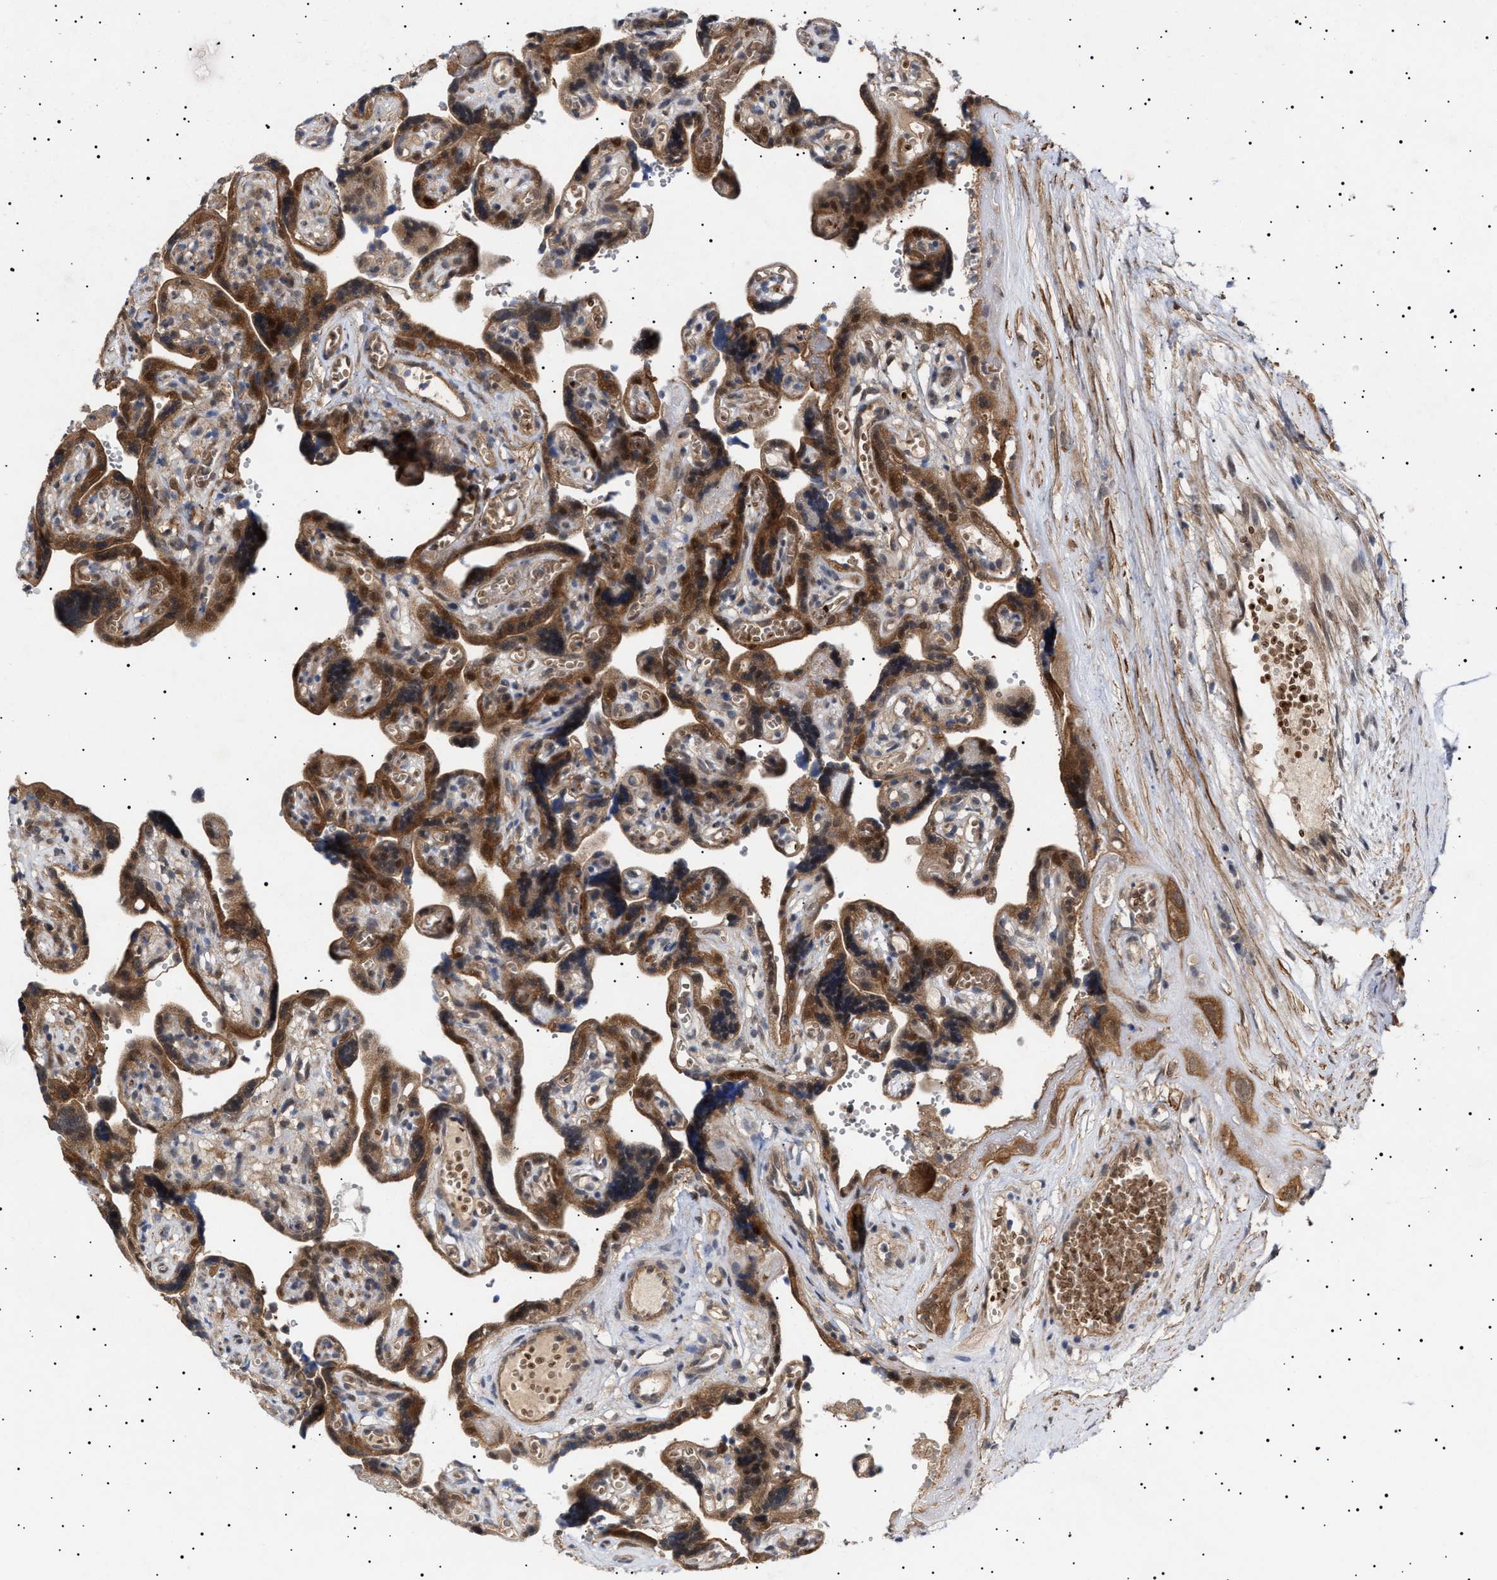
{"staining": {"intensity": "strong", "quantity": ">75%", "location": "cytoplasmic/membranous,nuclear"}, "tissue": "placenta", "cell_type": "Decidual cells", "image_type": "normal", "snomed": [{"axis": "morphology", "description": "Normal tissue, NOS"}, {"axis": "topography", "description": "Placenta"}], "caption": "A brown stain highlights strong cytoplasmic/membranous,nuclear expression of a protein in decidual cells of normal human placenta.", "gene": "NPLOC4", "patient": {"sex": "female", "age": 30}}